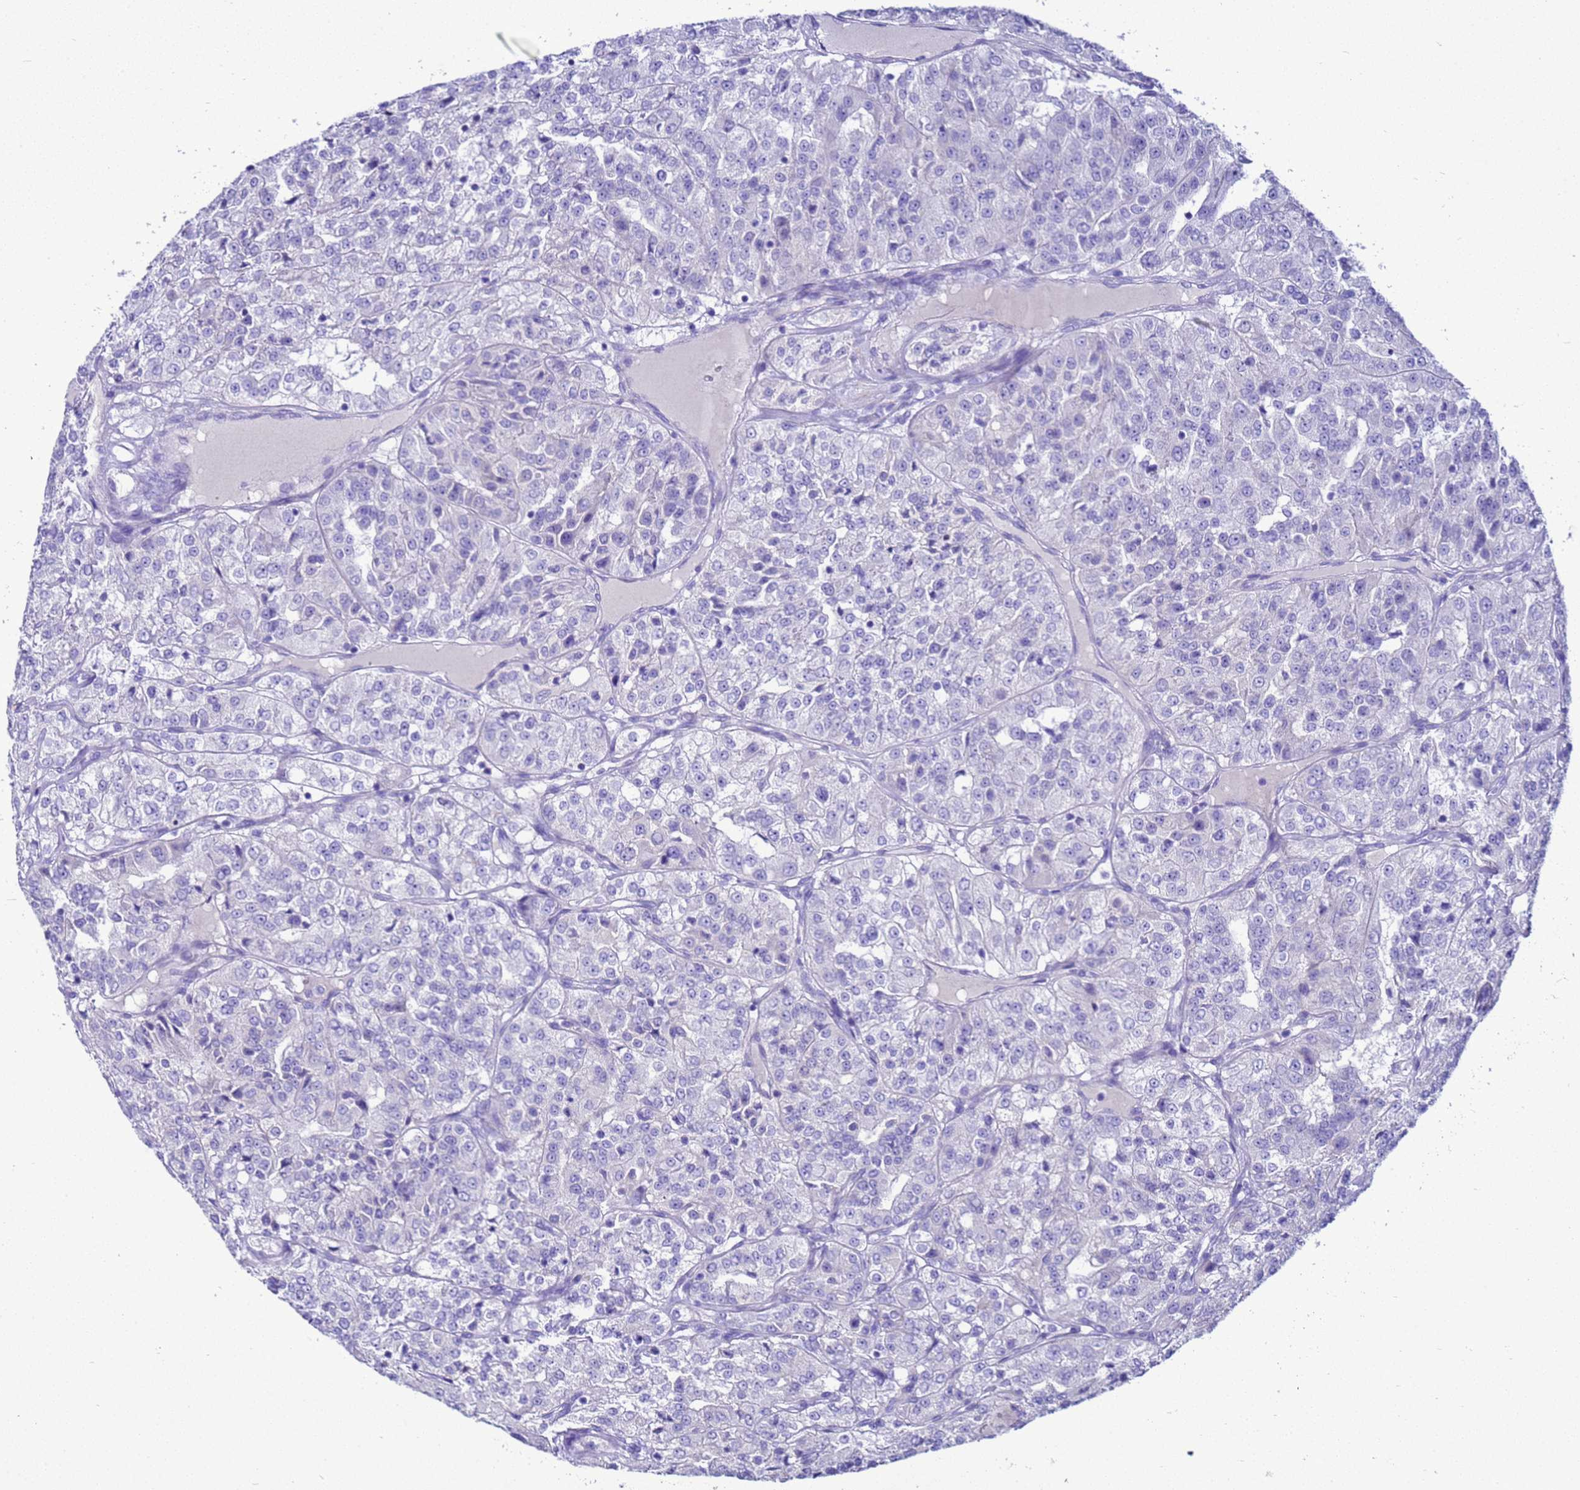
{"staining": {"intensity": "negative", "quantity": "none", "location": "none"}, "tissue": "renal cancer", "cell_type": "Tumor cells", "image_type": "cancer", "snomed": [{"axis": "morphology", "description": "Adenocarcinoma, NOS"}, {"axis": "topography", "description": "Kidney"}], "caption": "Renal adenocarcinoma was stained to show a protein in brown. There is no significant positivity in tumor cells.", "gene": "BEST2", "patient": {"sex": "female", "age": 63}}